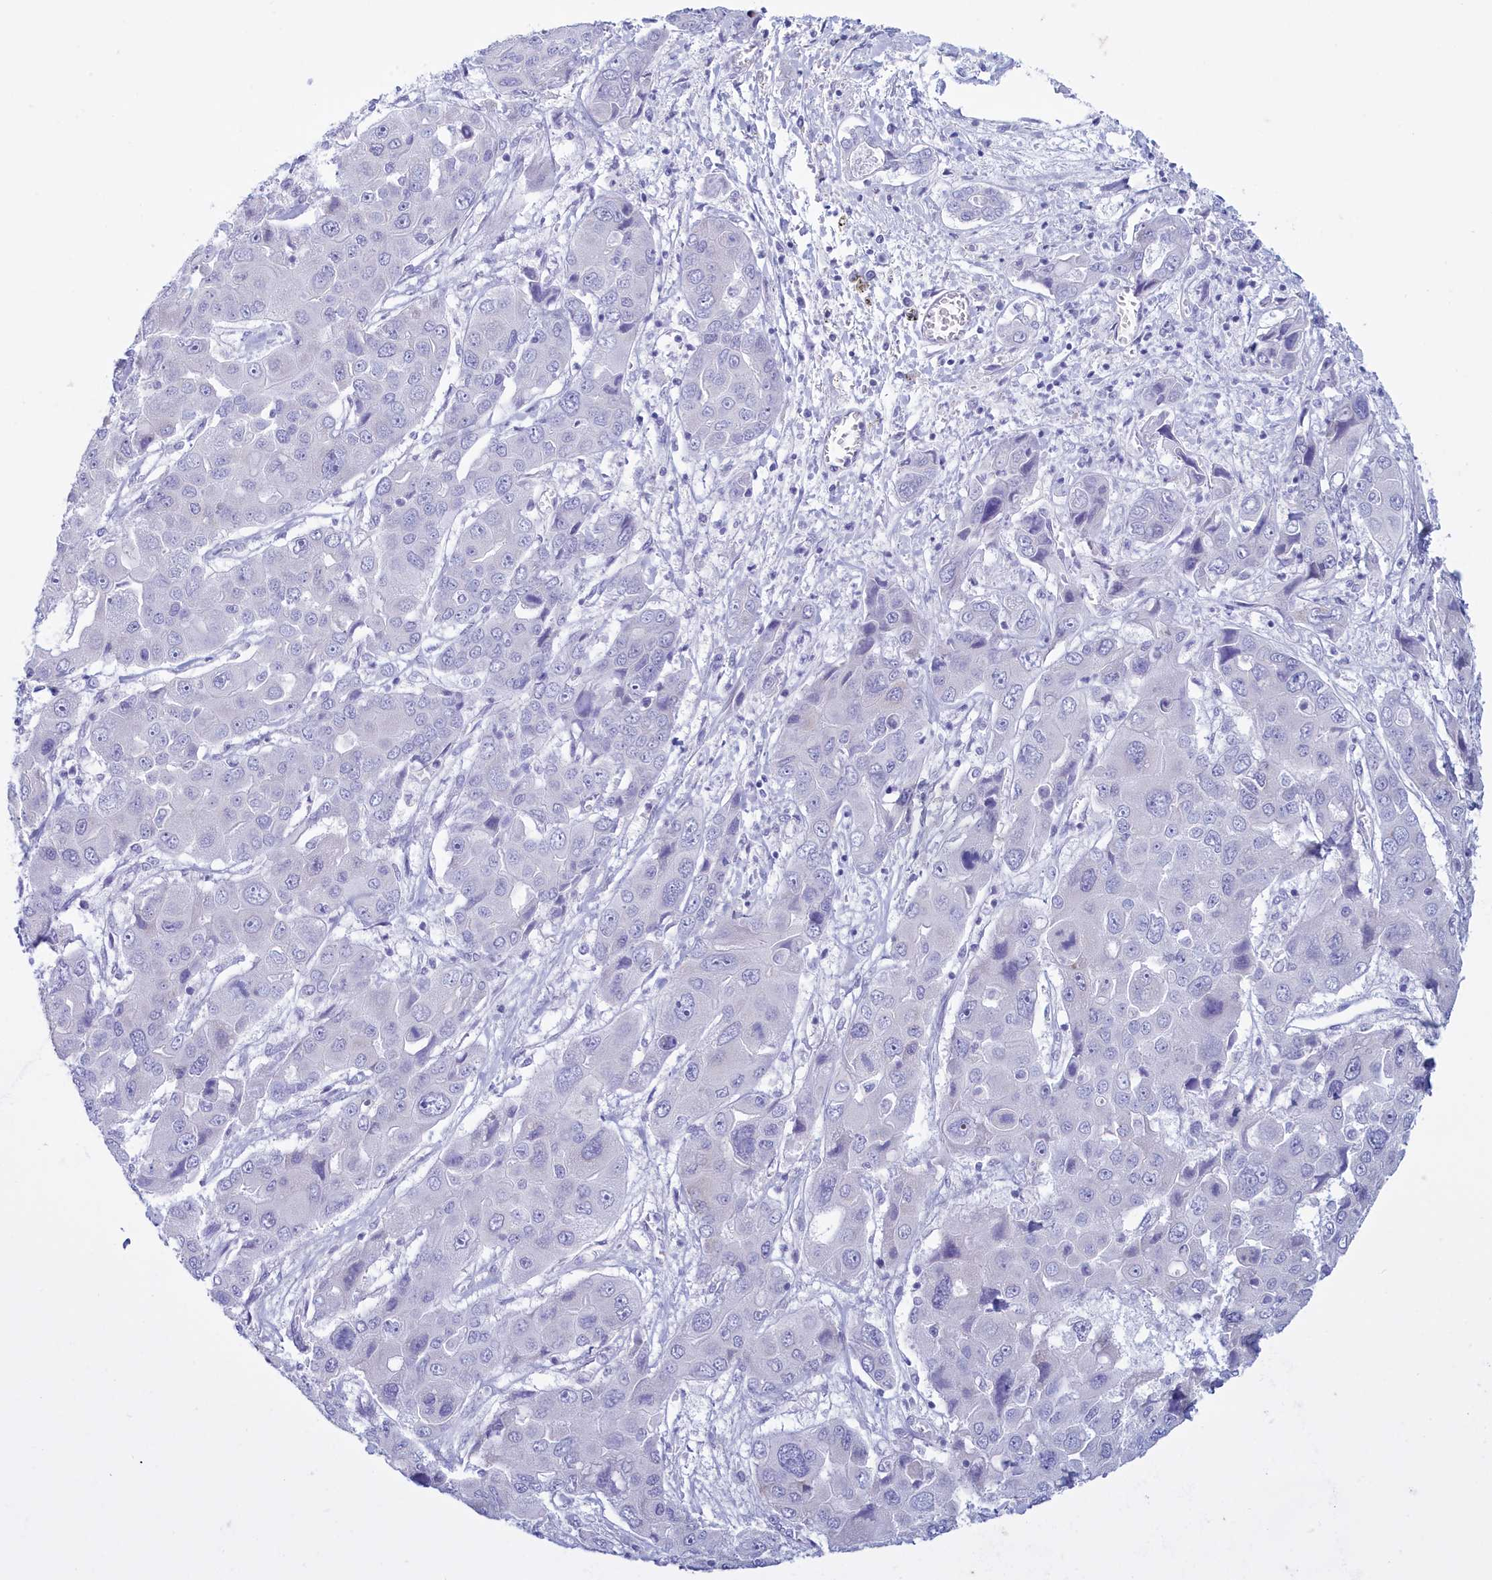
{"staining": {"intensity": "negative", "quantity": "none", "location": "none"}, "tissue": "liver cancer", "cell_type": "Tumor cells", "image_type": "cancer", "snomed": [{"axis": "morphology", "description": "Cholangiocarcinoma"}, {"axis": "topography", "description": "Liver"}], "caption": "DAB immunohistochemical staining of liver cancer (cholangiocarcinoma) reveals no significant positivity in tumor cells. The staining is performed using DAB (3,3'-diaminobenzidine) brown chromogen with nuclei counter-stained in using hematoxylin.", "gene": "TMEM97", "patient": {"sex": "male", "age": 67}}